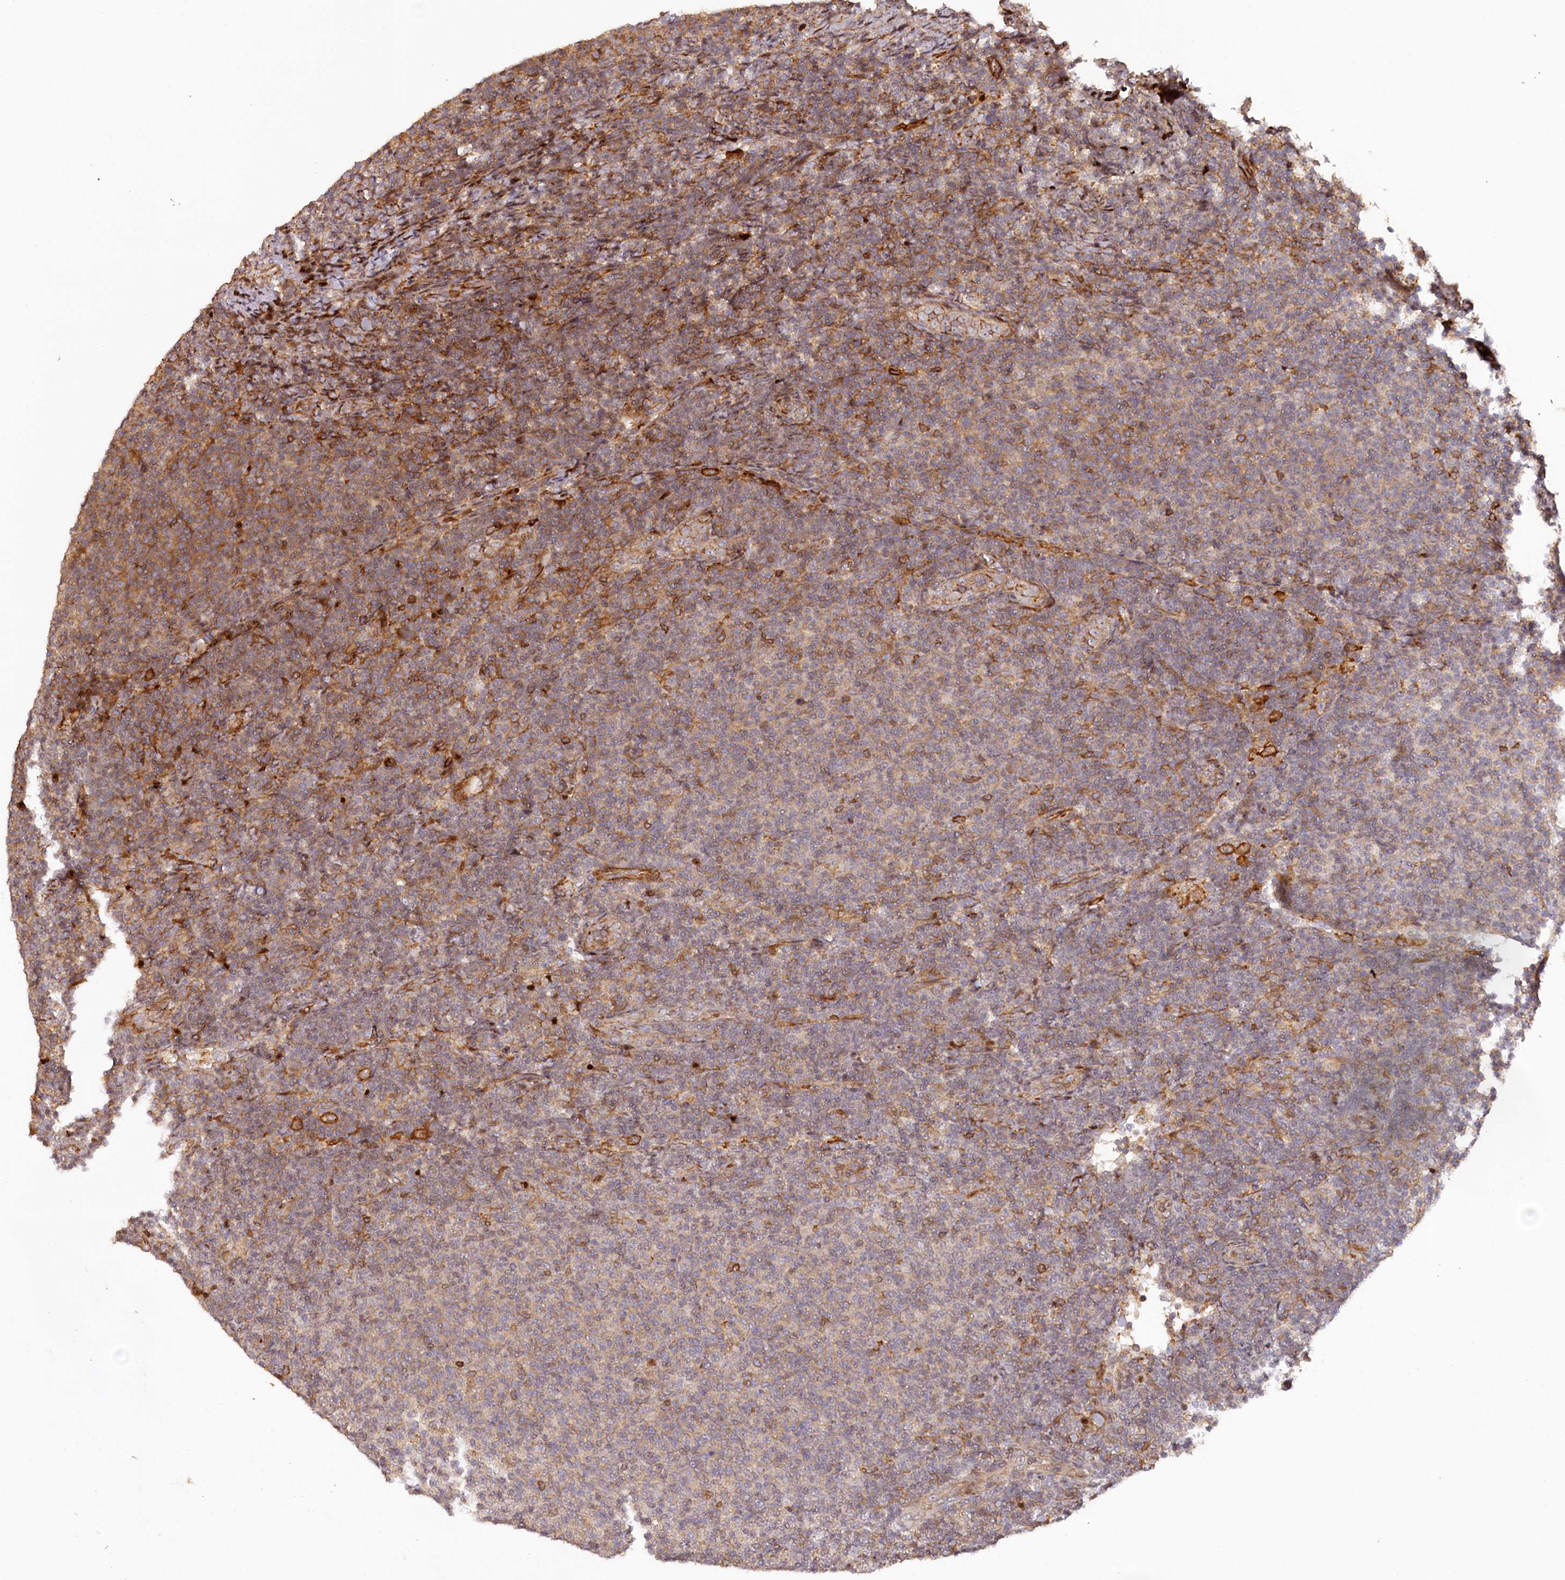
{"staining": {"intensity": "moderate", "quantity": "25%-75%", "location": "cytoplasmic/membranous"}, "tissue": "lymphoma", "cell_type": "Tumor cells", "image_type": "cancer", "snomed": [{"axis": "morphology", "description": "Malignant lymphoma, non-Hodgkin's type, Low grade"}, {"axis": "topography", "description": "Lymph node"}], "caption": "A histopathology image showing moderate cytoplasmic/membranous expression in approximately 25%-75% of tumor cells in lymphoma, as visualized by brown immunohistochemical staining.", "gene": "KIF14", "patient": {"sex": "male", "age": 66}}